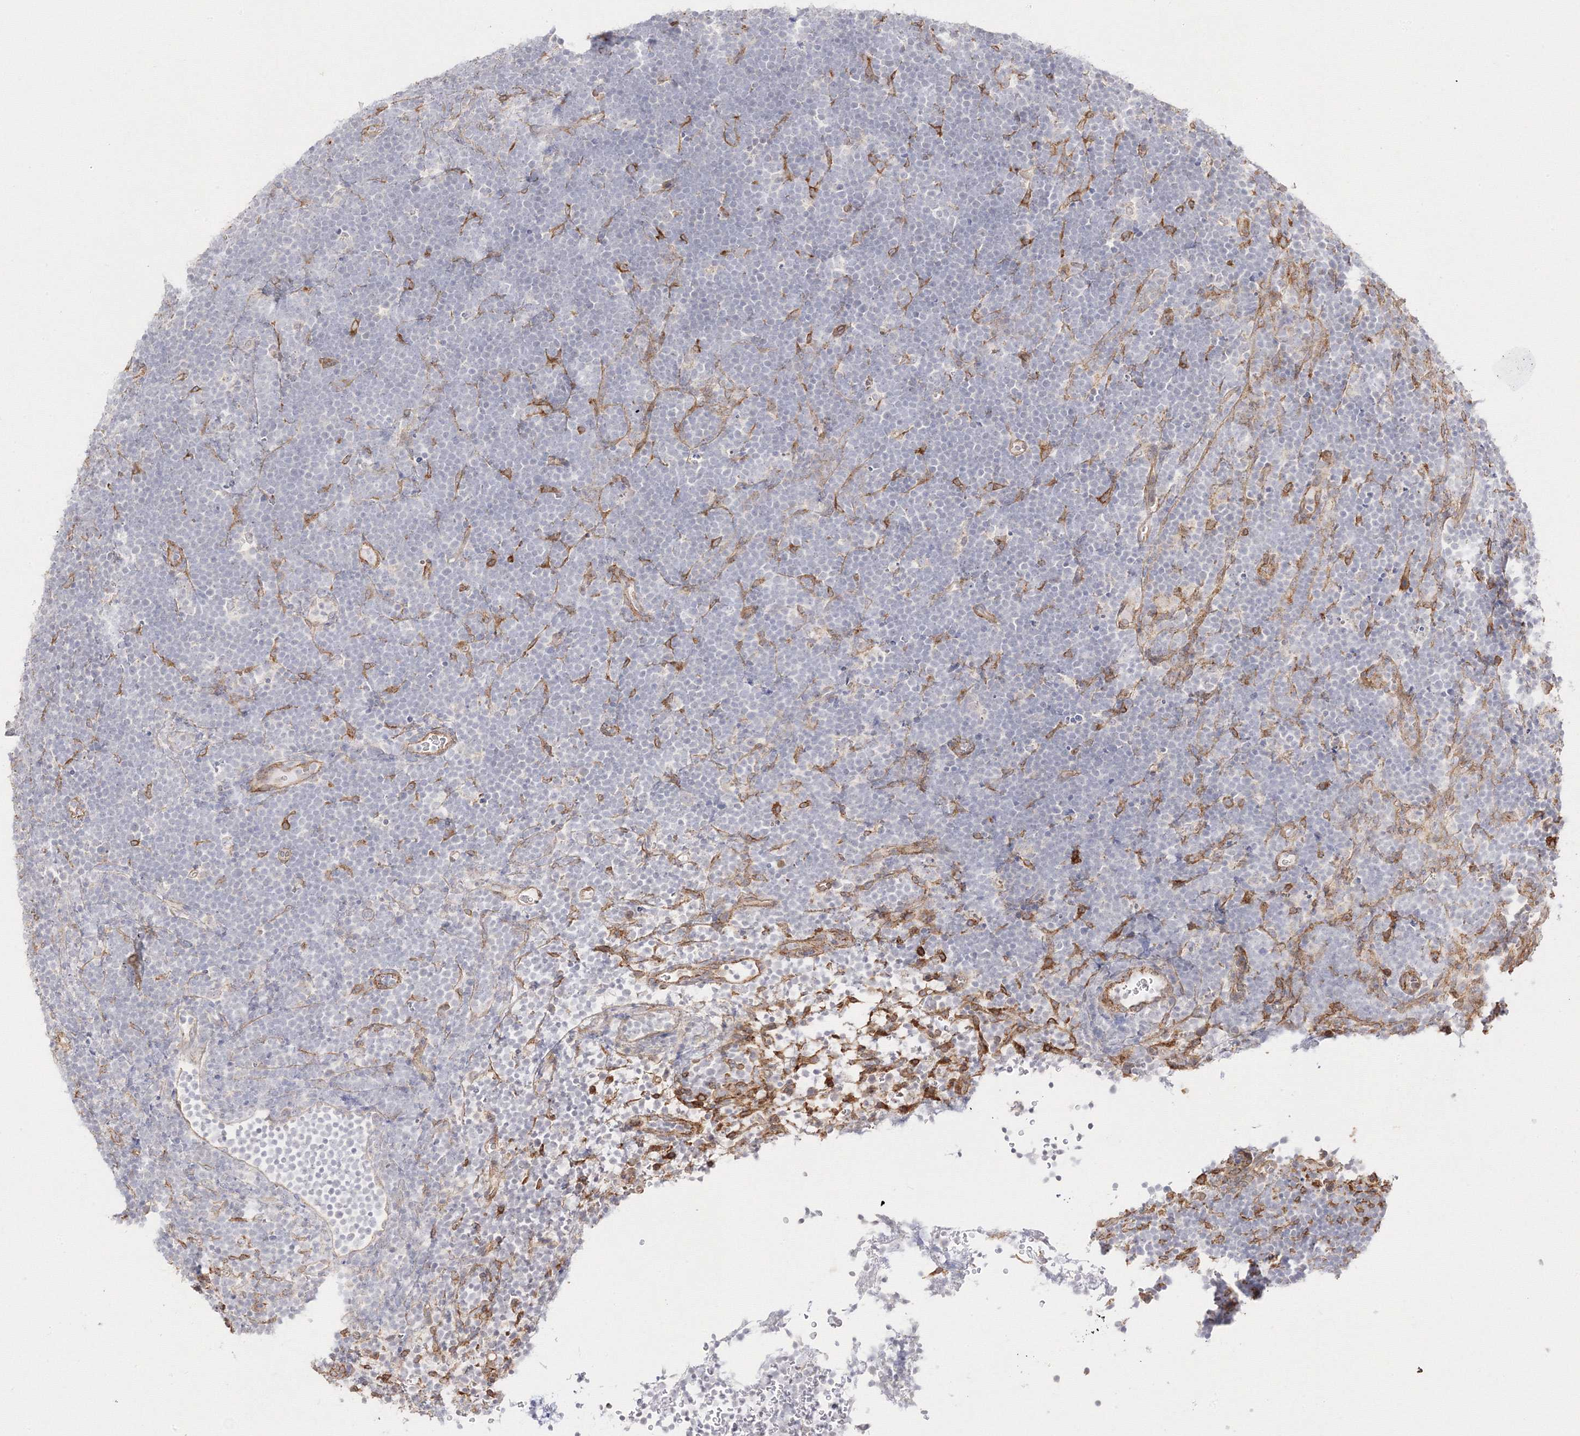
{"staining": {"intensity": "negative", "quantity": "none", "location": "none"}, "tissue": "lymphoma", "cell_type": "Tumor cells", "image_type": "cancer", "snomed": [{"axis": "morphology", "description": "Malignant lymphoma, non-Hodgkin's type, High grade"}, {"axis": "topography", "description": "Lymph node"}], "caption": "There is no significant positivity in tumor cells of high-grade malignant lymphoma, non-Hodgkin's type.", "gene": "C2CD2", "patient": {"sex": "male", "age": 13}}